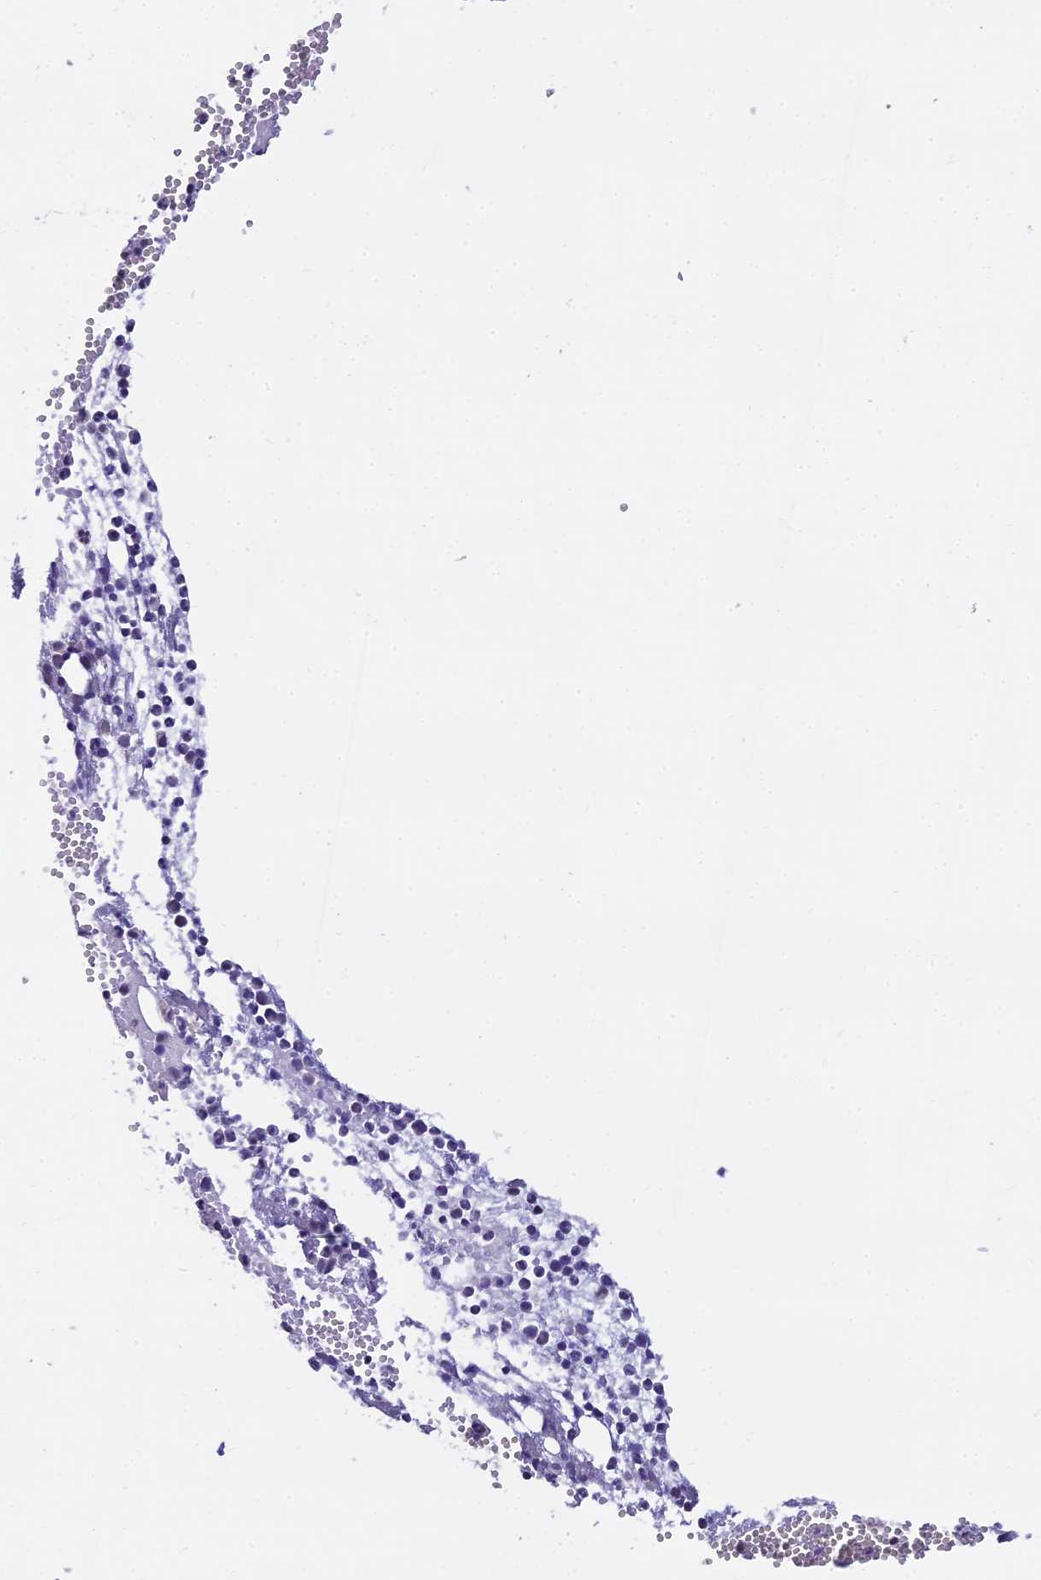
{"staining": {"intensity": "negative", "quantity": "none", "location": "none"}, "tissue": "bone marrow", "cell_type": "Hematopoietic cells", "image_type": "normal", "snomed": [{"axis": "morphology", "description": "Normal tissue, NOS"}, {"axis": "topography", "description": "Bone marrow"}], "caption": "This is an immunohistochemistry (IHC) histopathology image of normal human bone marrow. There is no staining in hematopoietic cells.", "gene": "C2orf49", "patient": {"sex": "female", "age": 77}}